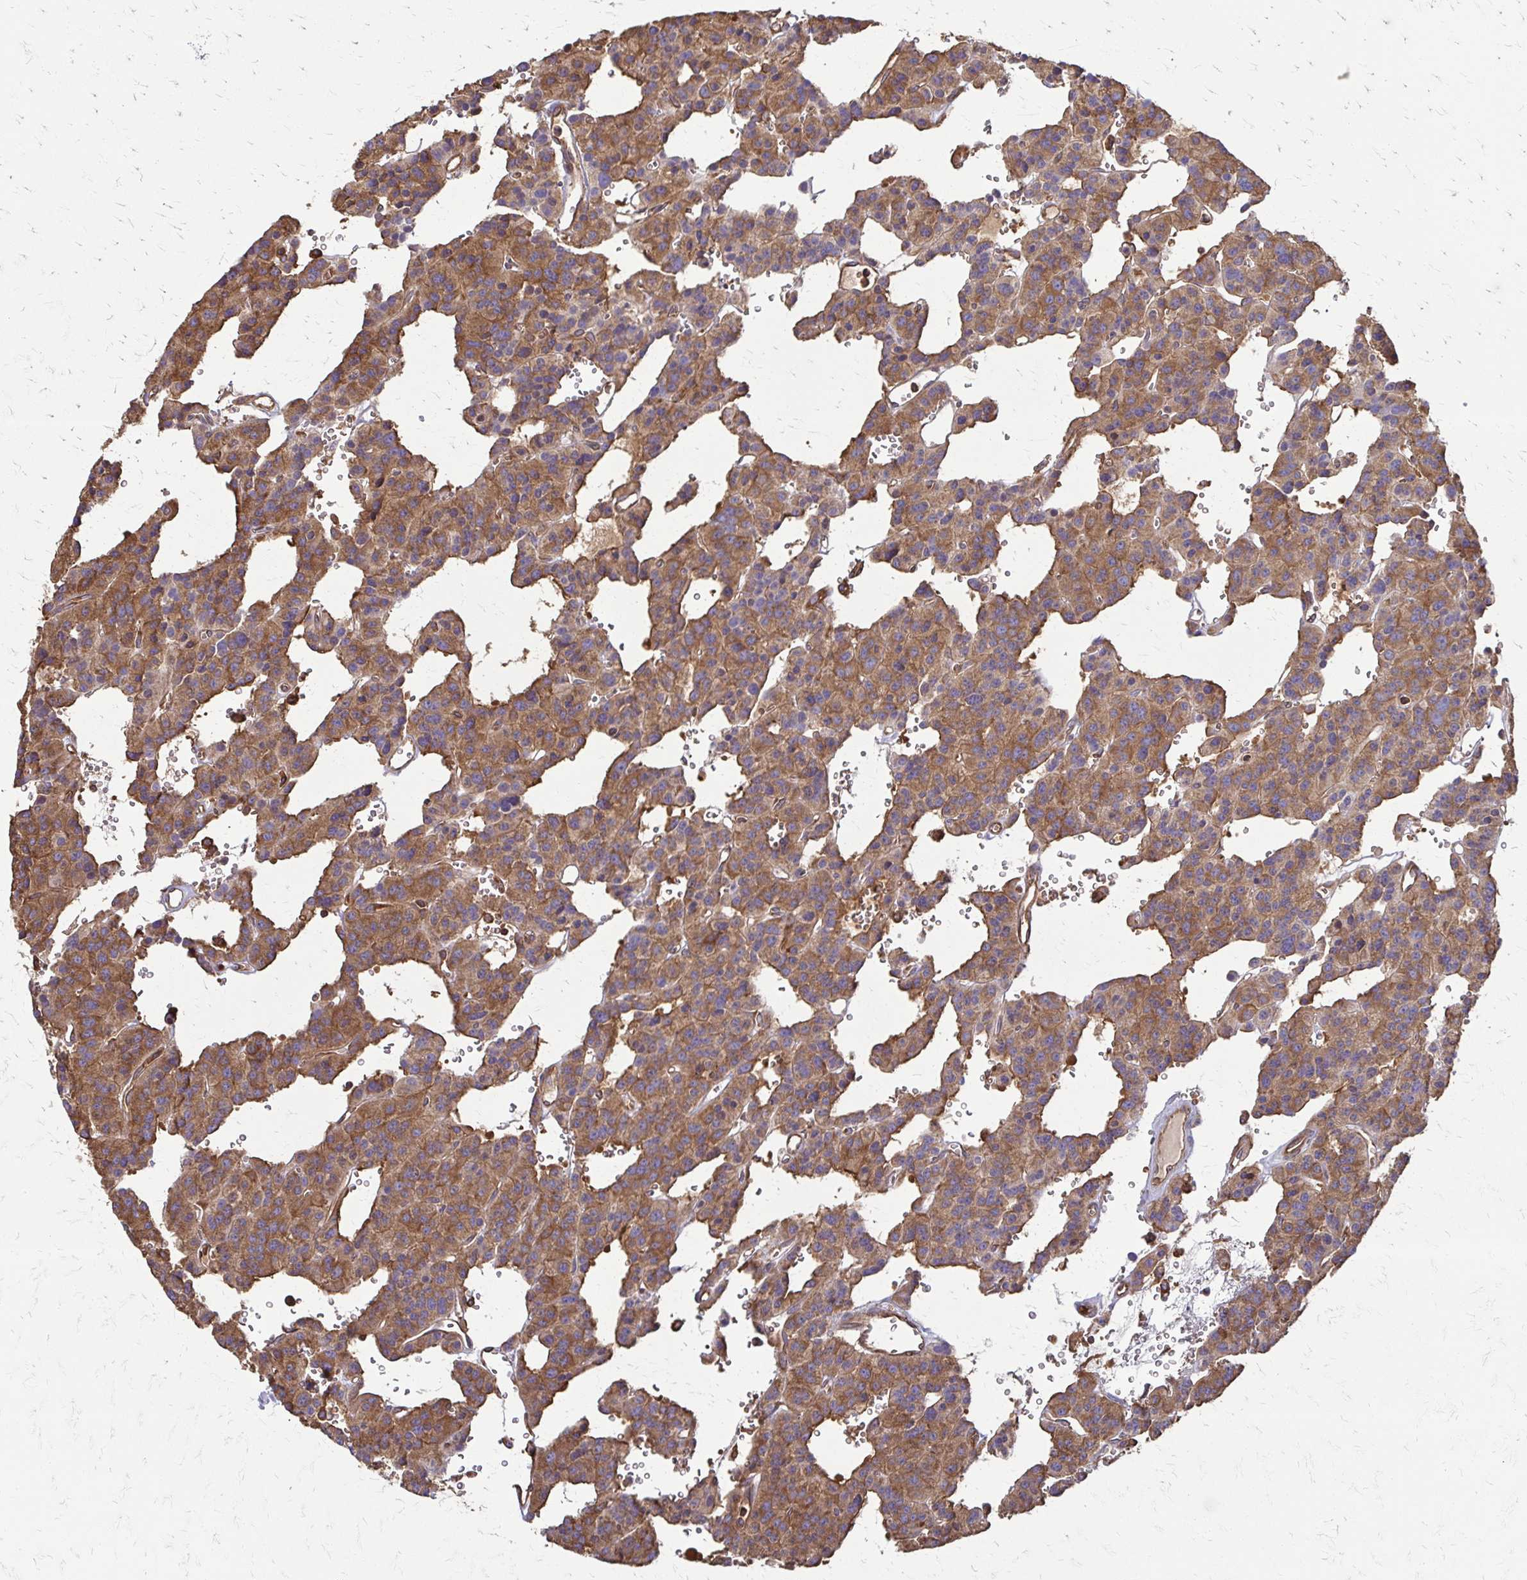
{"staining": {"intensity": "moderate", "quantity": ">75%", "location": "cytoplasmic/membranous"}, "tissue": "carcinoid", "cell_type": "Tumor cells", "image_type": "cancer", "snomed": [{"axis": "morphology", "description": "Carcinoid, malignant, NOS"}, {"axis": "topography", "description": "Lung"}], "caption": "An IHC histopathology image of tumor tissue is shown. Protein staining in brown labels moderate cytoplasmic/membranous positivity in malignant carcinoid within tumor cells. The staining was performed using DAB (3,3'-diaminobenzidine) to visualize the protein expression in brown, while the nuclei were stained in blue with hematoxylin (Magnification: 20x).", "gene": "EEF2", "patient": {"sex": "female", "age": 71}}